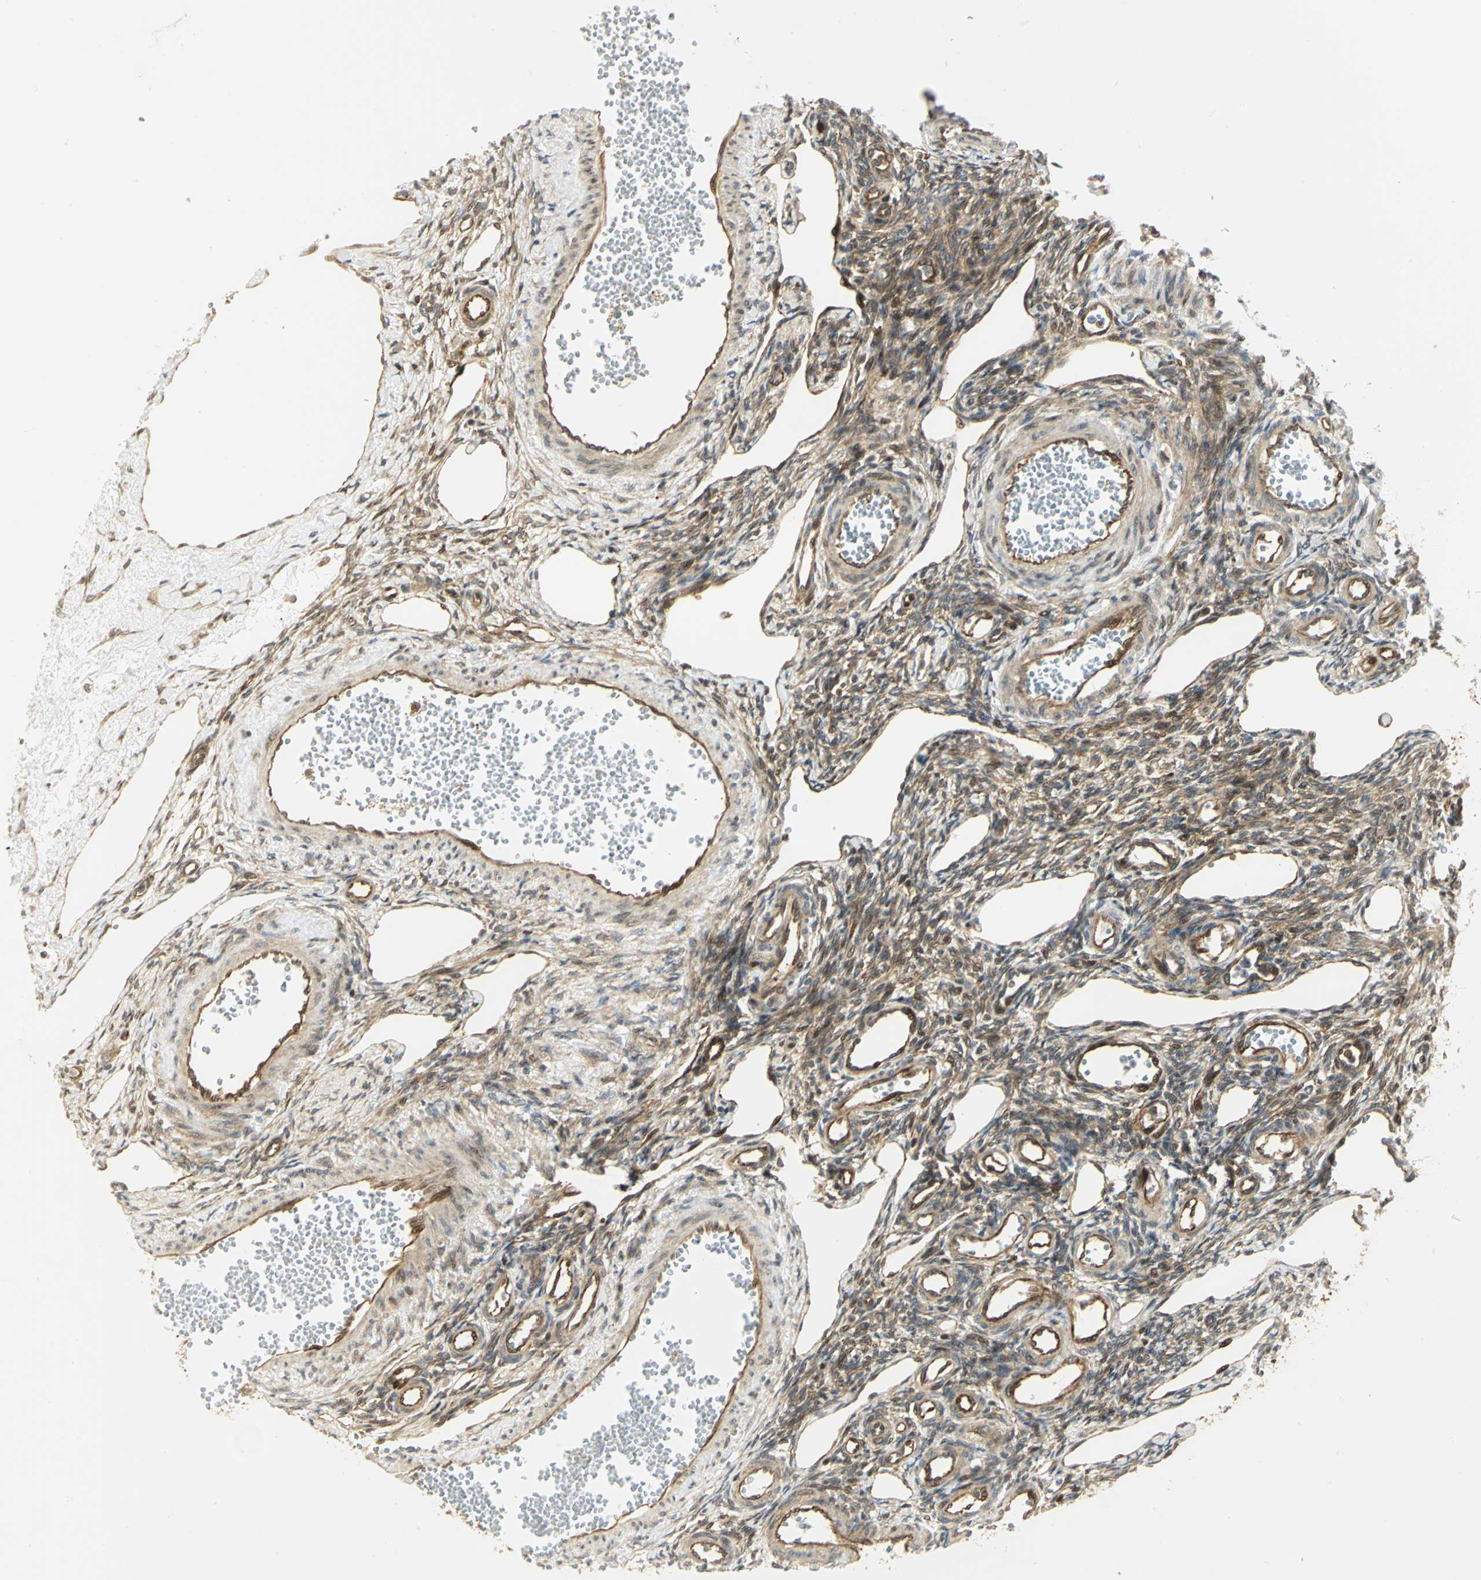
{"staining": {"intensity": "moderate", "quantity": ">75%", "location": "cytoplasmic/membranous,nuclear"}, "tissue": "ovary", "cell_type": "Ovarian stroma cells", "image_type": "normal", "snomed": [{"axis": "morphology", "description": "Normal tissue, NOS"}, {"axis": "topography", "description": "Ovary"}], "caption": "Immunohistochemistry (DAB) staining of unremarkable human ovary shows moderate cytoplasmic/membranous,nuclear protein positivity in about >75% of ovarian stroma cells.", "gene": "EEA1", "patient": {"sex": "female", "age": 33}}